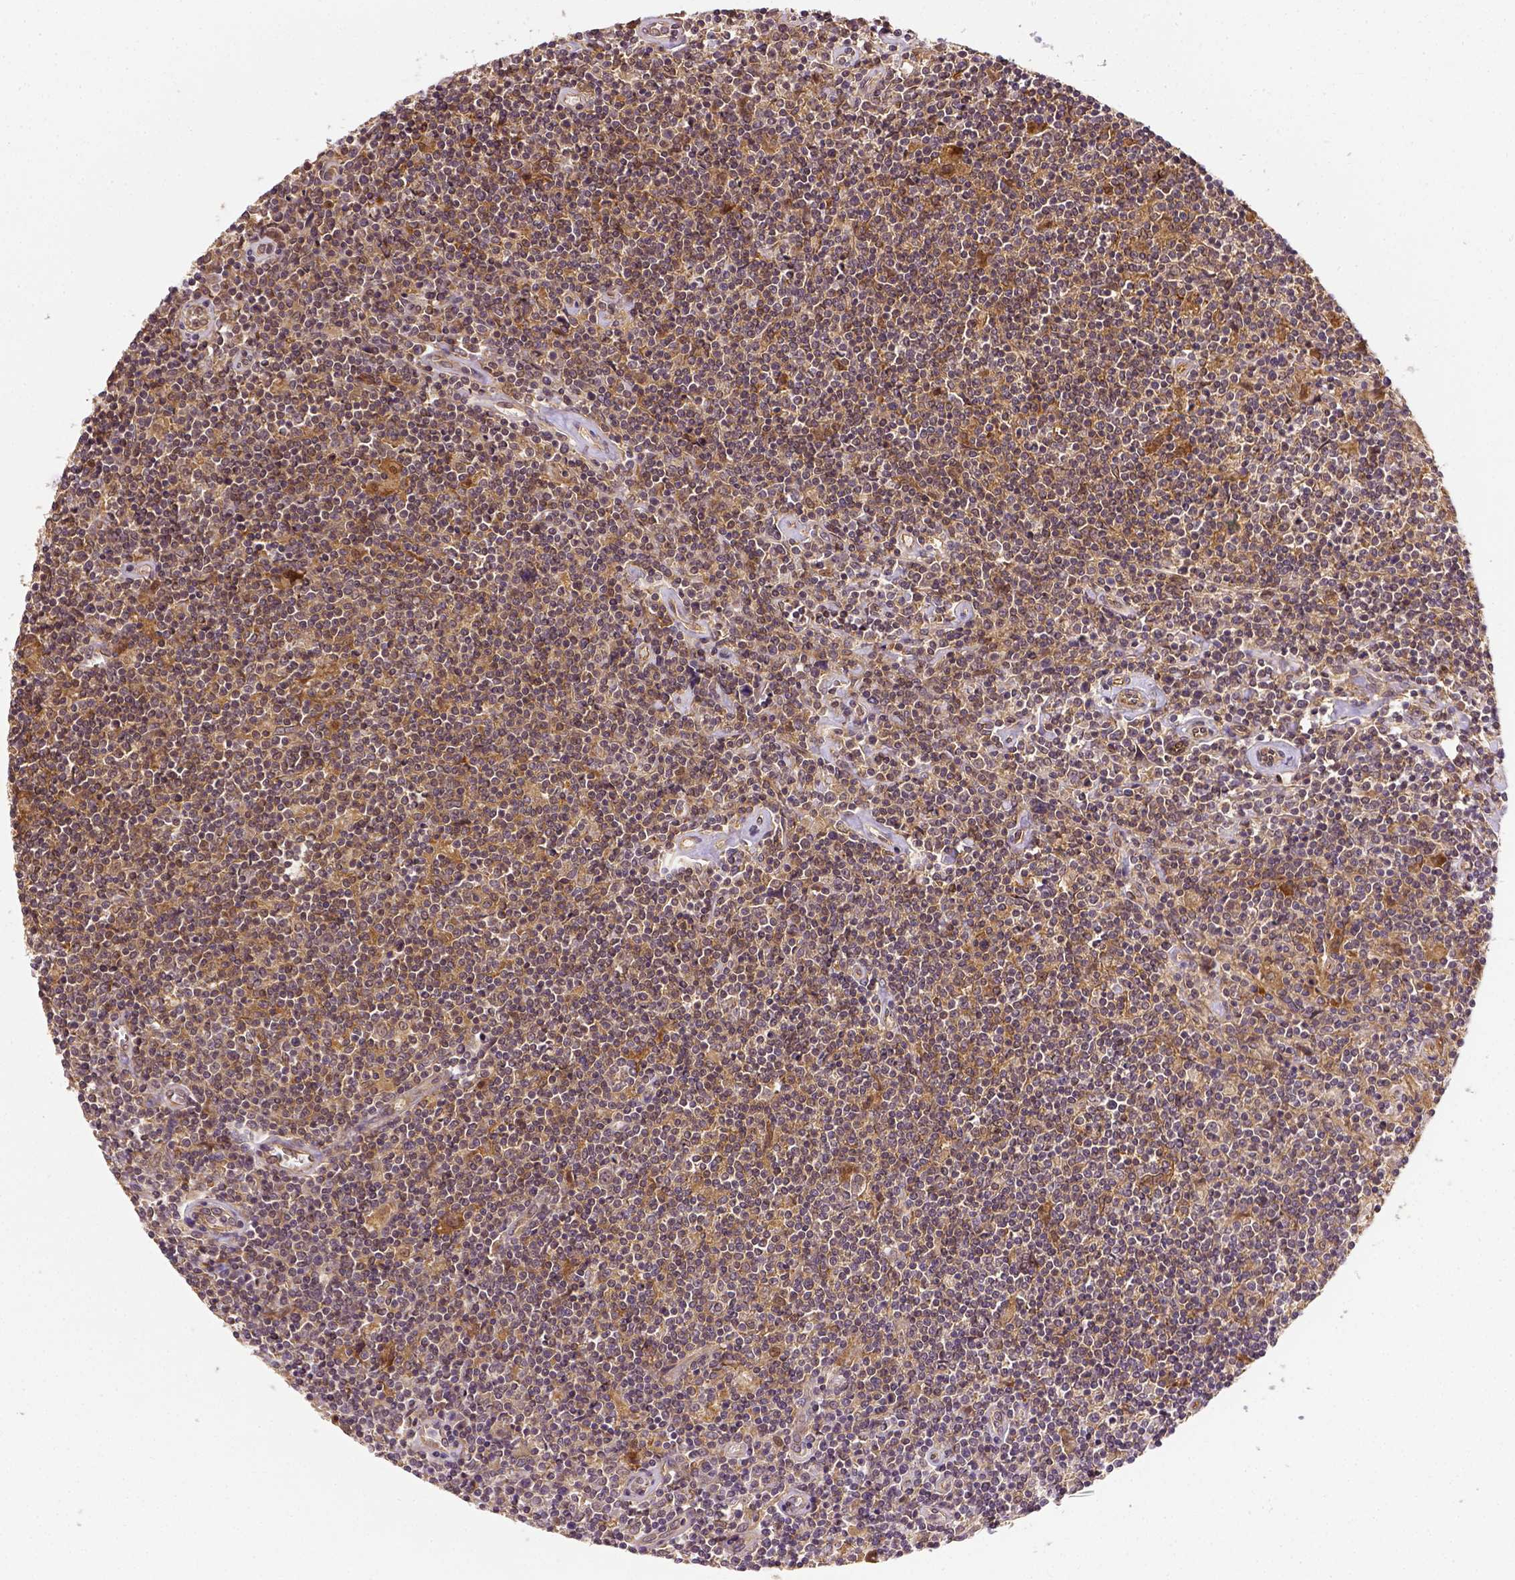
{"staining": {"intensity": "moderate", "quantity": ">75%", "location": "cytoplasmic/membranous"}, "tissue": "lymphoma", "cell_type": "Tumor cells", "image_type": "cancer", "snomed": [{"axis": "morphology", "description": "Hodgkin's disease, NOS"}, {"axis": "topography", "description": "Lymph node"}], "caption": "Tumor cells show medium levels of moderate cytoplasmic/membranous staining in approximately >75% of cells in human lymphoma.", "gene": "MATK", "patient": {"sex": "male", "age": 40}}